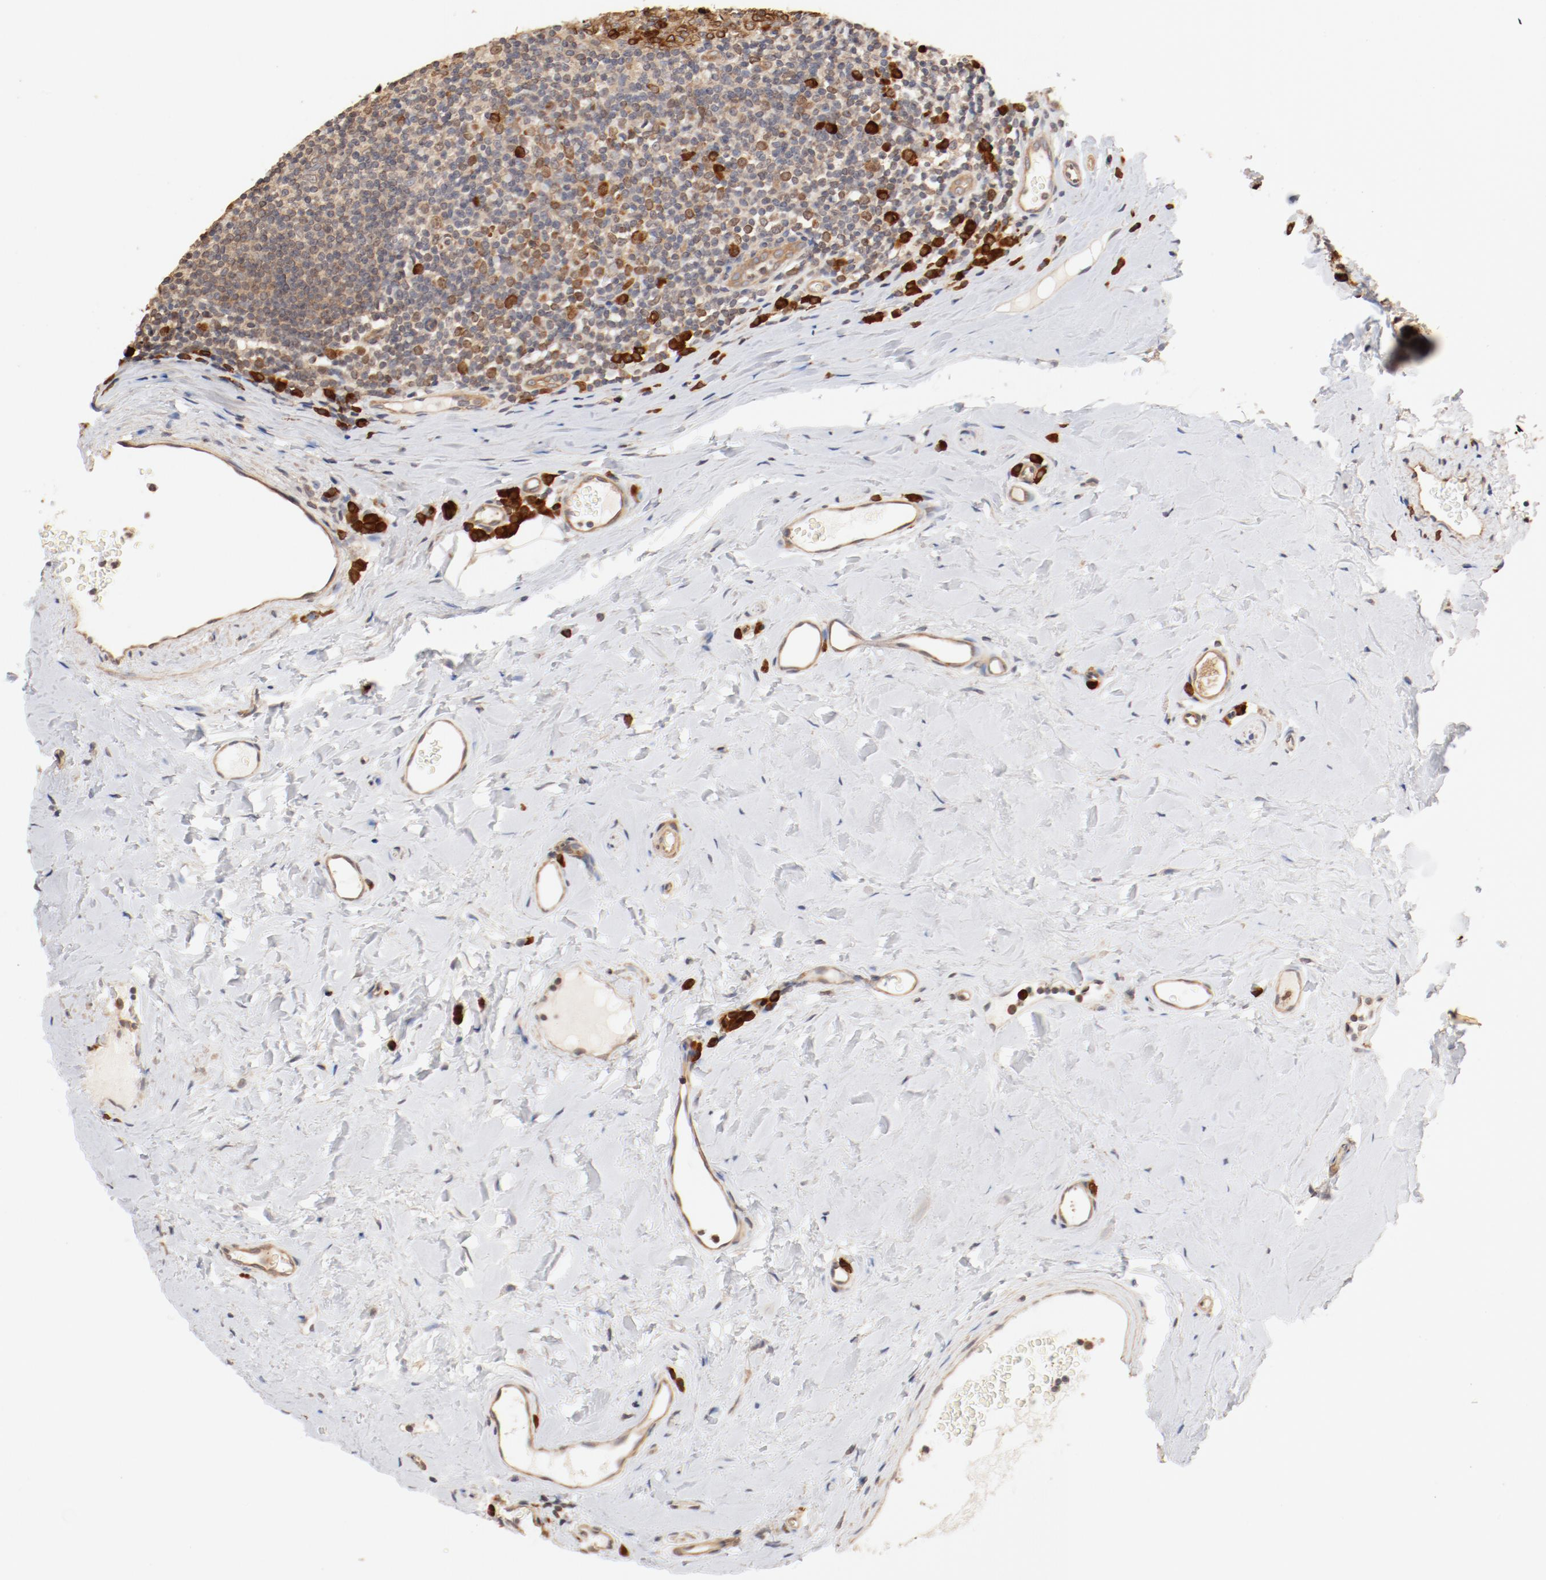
{"staining": {"intensity": "strong", "quantity": ">75%", "location": "cytoplasmic/membranous,nuclear"}, "tissue": "tonsil", "cell_type": "Germinal center cells", "image_type": "normal", "snomed": [{"axis": "morphology", "description": "Normal tissue, NOS"}, {"axis": "topography", "description": "Tonsil"}], "caption": "Immunohistochemistry photomicrograph of benign tonsil stained for a protein (brown), which shows high levels of strong cytoplasmic/membranous,nuclear staining in approximately >75% of germinal center cells.", "gene": "UBE2J1", "patient": {"sex": "male", "age": 31}}